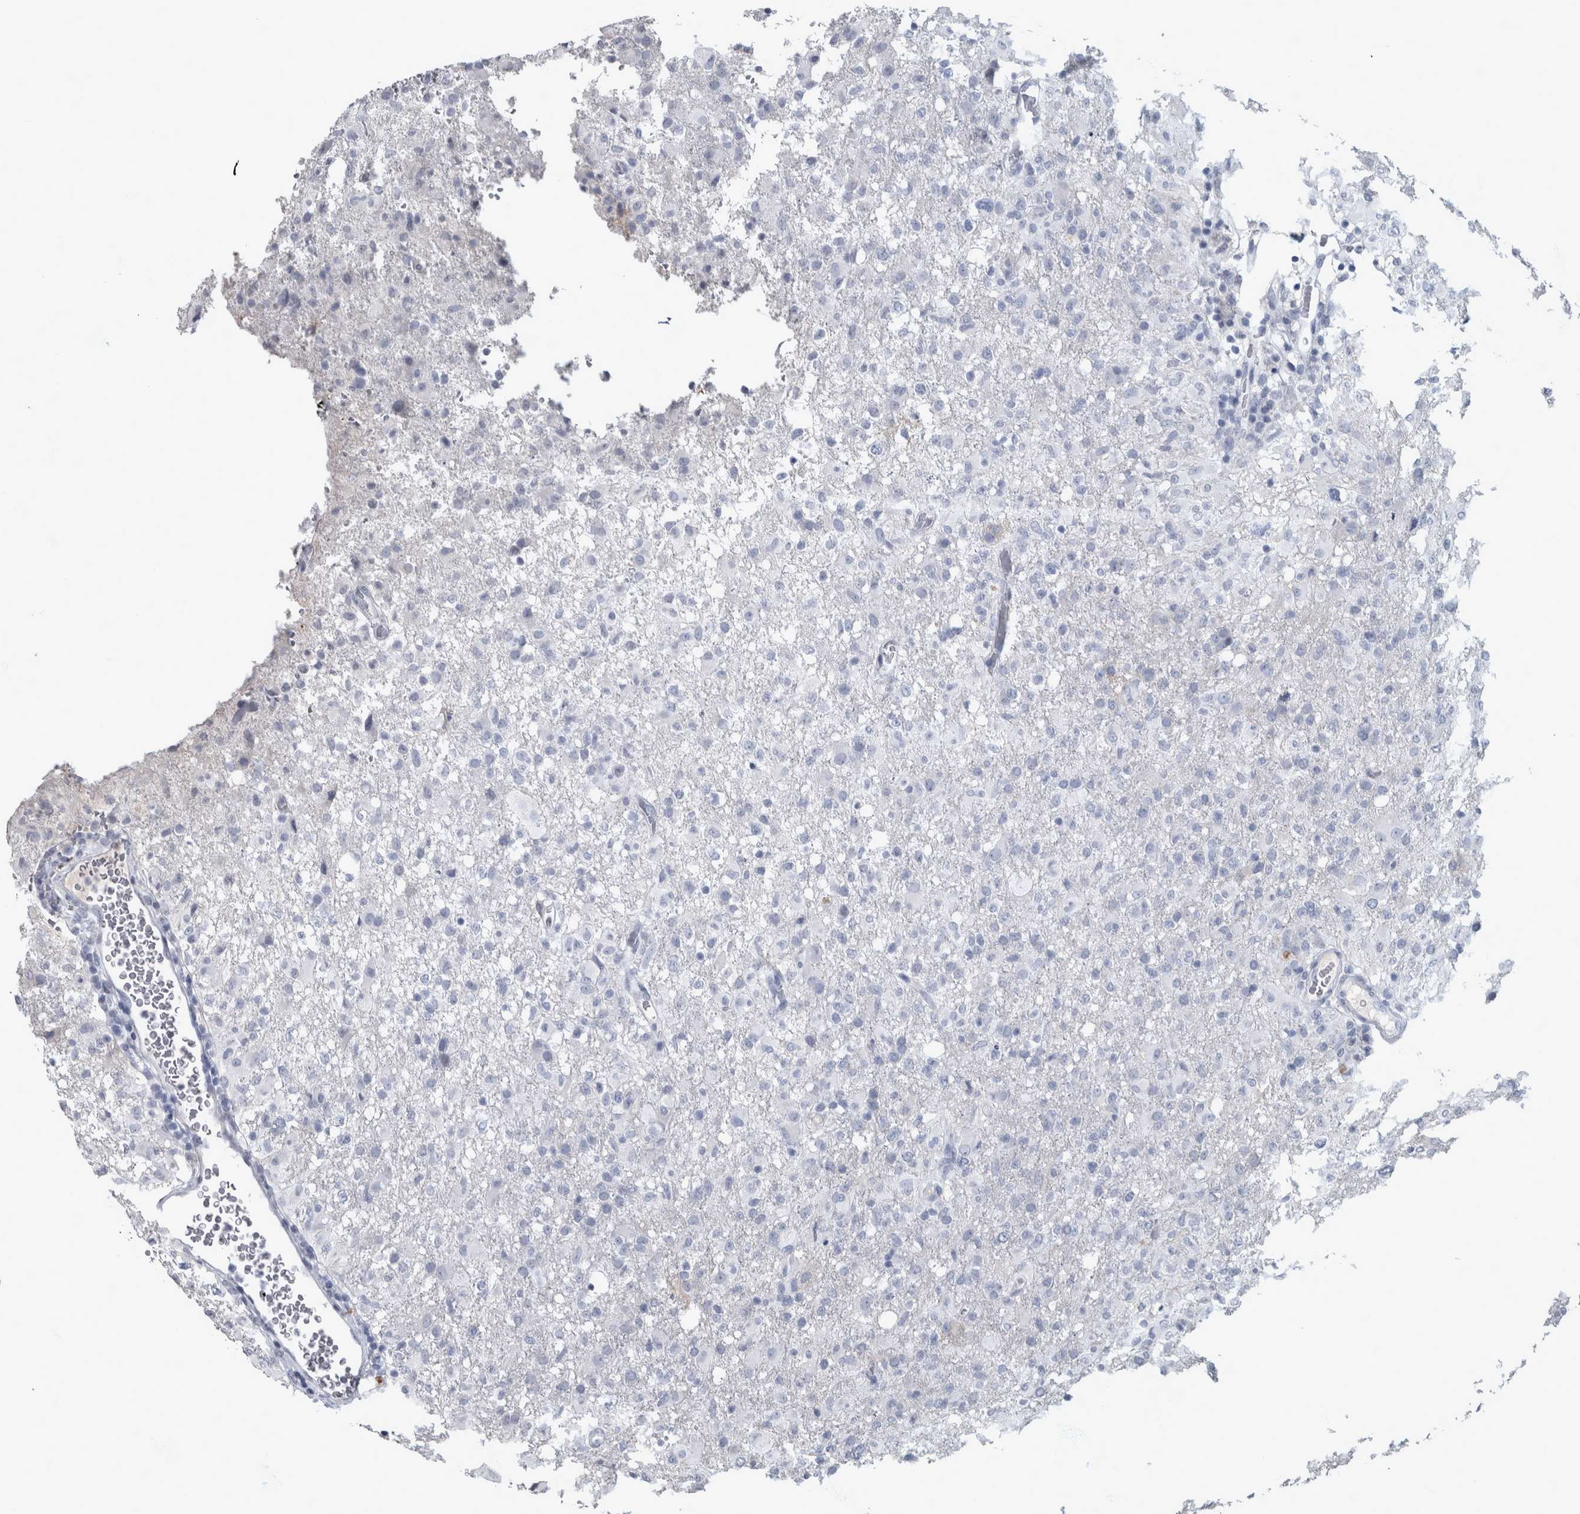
{"staining": {"intensity": "negative", "quantity": "none", "location": "none"}, "tissue": "glioma", "cell_type": "Tumor cells", "image_type": "cancer", "snomed": [{"axis": "morphology", "description": "Glioma, malignant, High grade"}, {"axis": "topography", "description": "Brain"}], "caption": "The photomicrograph demonstrates no significant positivity in tumor cells of glioma.", "gene": "DSG2", "patient": {"sex": "female", "age": 57}}